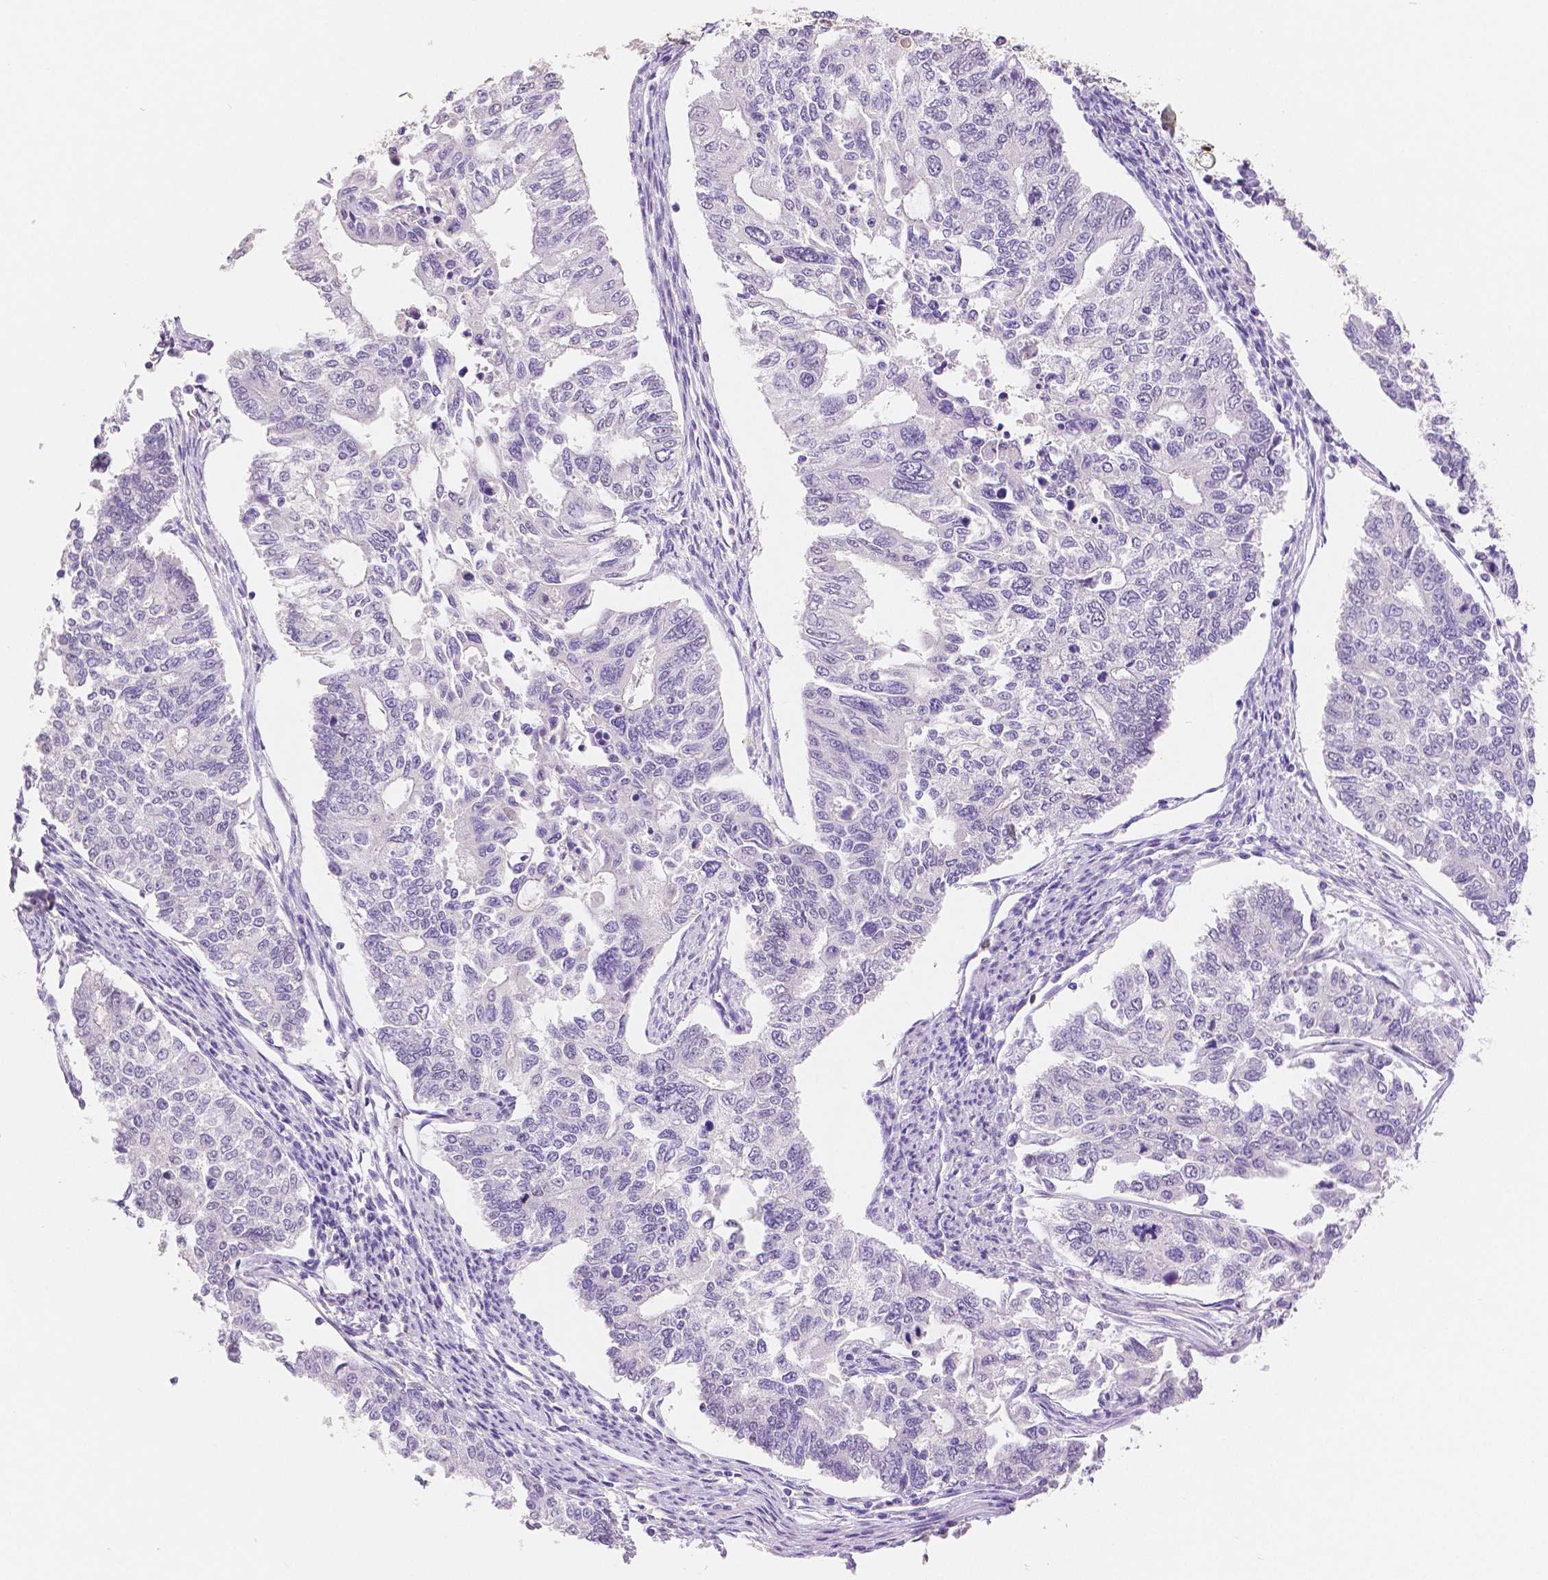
{"staining": {"intensity": "negative", "quantity": "none", "location": "none"}, "tissue": "endometrial cancer", "cell_type": "Tumor cells", "image_type": "cancer", "snomed": [{"axis": "morphology", "description": "Adenocarcinoma, NOS"}, {"axis": "topography", "description": "Uterus"}], "caption": "Immunohistochemistry image of neoplastic tissue: endometrial cancer (adenocarcinoma) stained with DAB demonstrates no significant protein expression in tumor cells.", "gene": "HNF1B", "patient": {"sex": "female", "age": 59}}